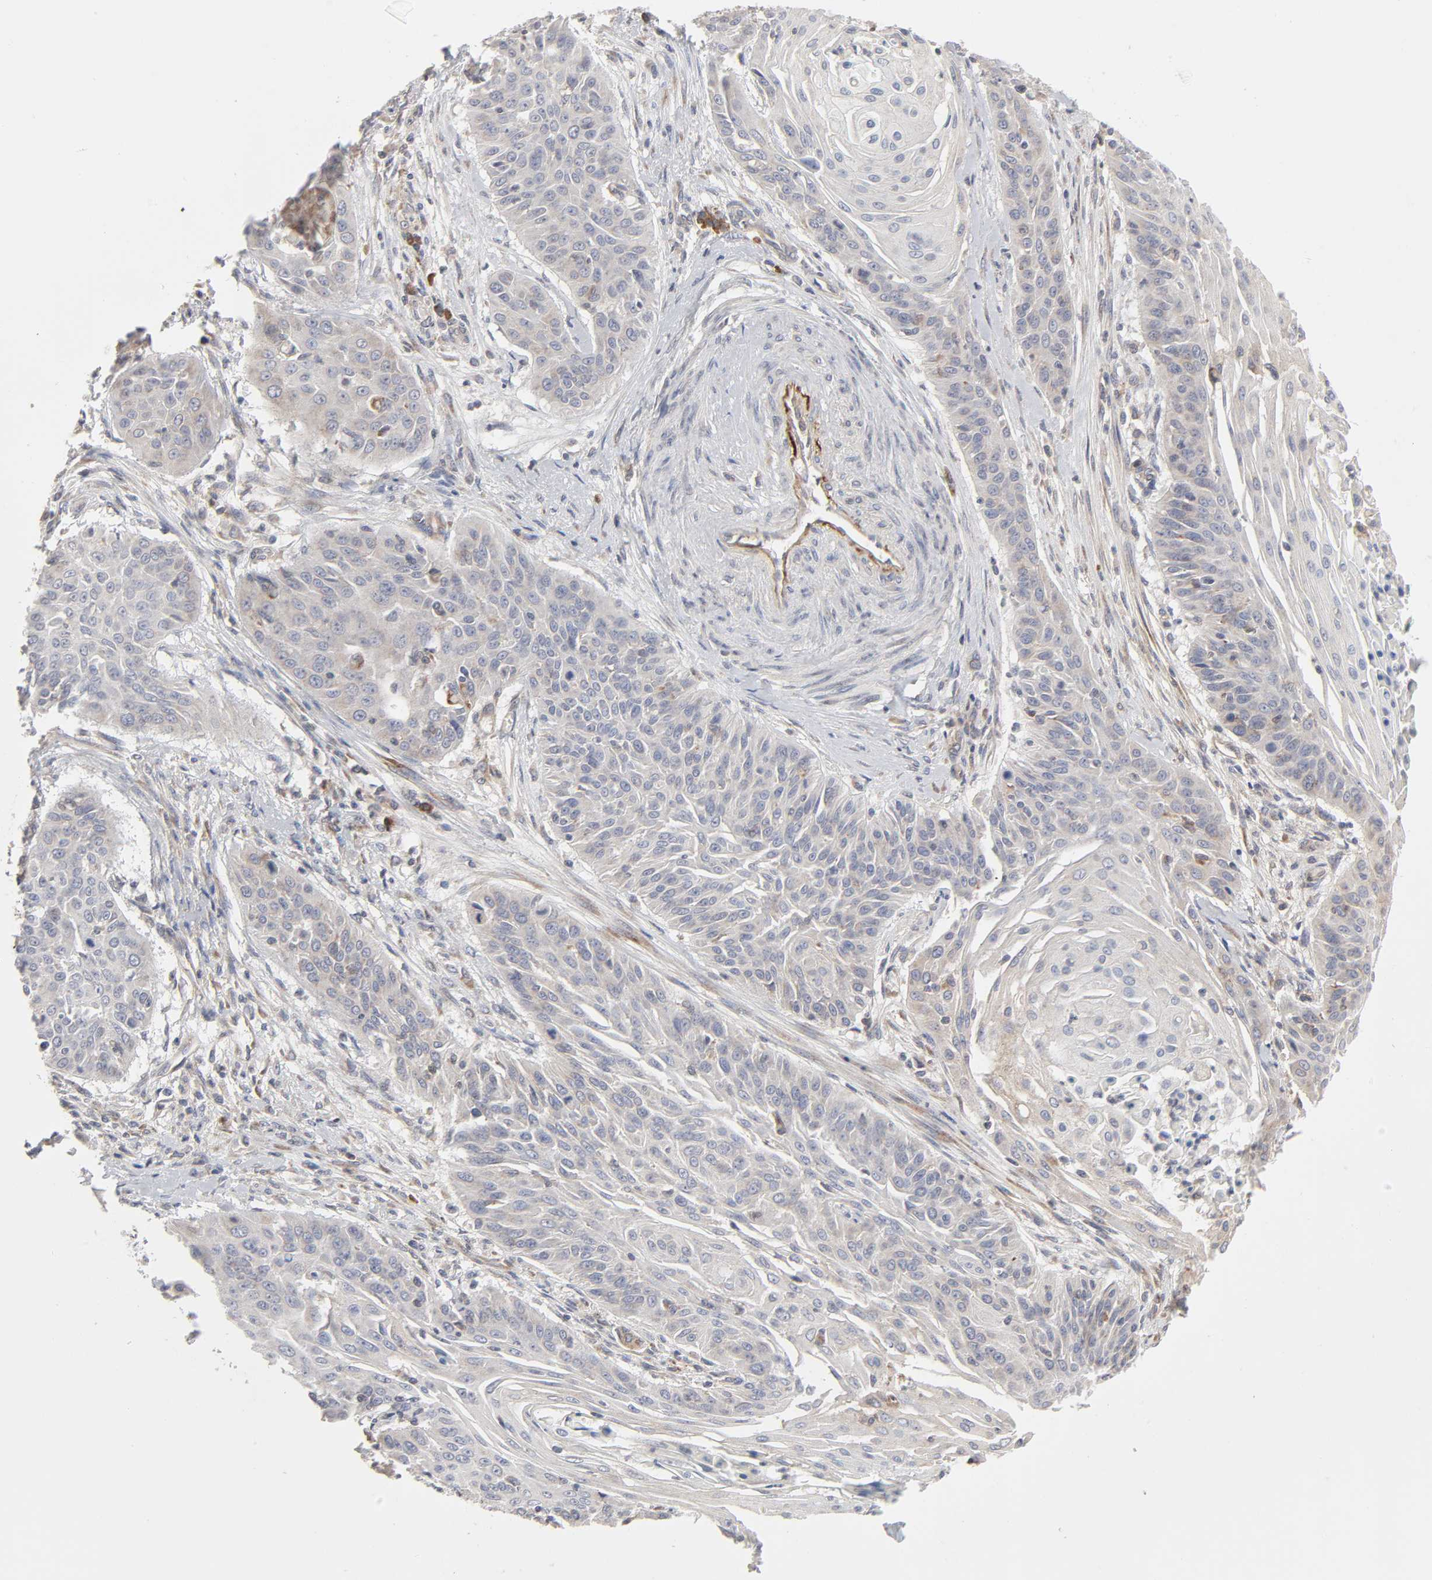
{"staining": {"intensity": "weak", "quantity": "25%-75%", "location": "cytoplasmic/membranous"}, "tissue": "cervical cancer", "cell_type": "Tumor cells", "image_type": "cancer", "snomed": [{"axis": "morphology", "description": "Squamous cell carcinoma, NOS"}, {"axis": "topography", "description": "Cervix"}], "caption": "This micrograph demonstrates cervical cancer stained with immunohistochemistry to label a protein in brown. The cytoplasmic/membranous of tumor cells show weak positivity for the protein. Nuclei are counter-stained blue.", "gene": "IL4R", "patient": {"sex": "female", "age": 33}}